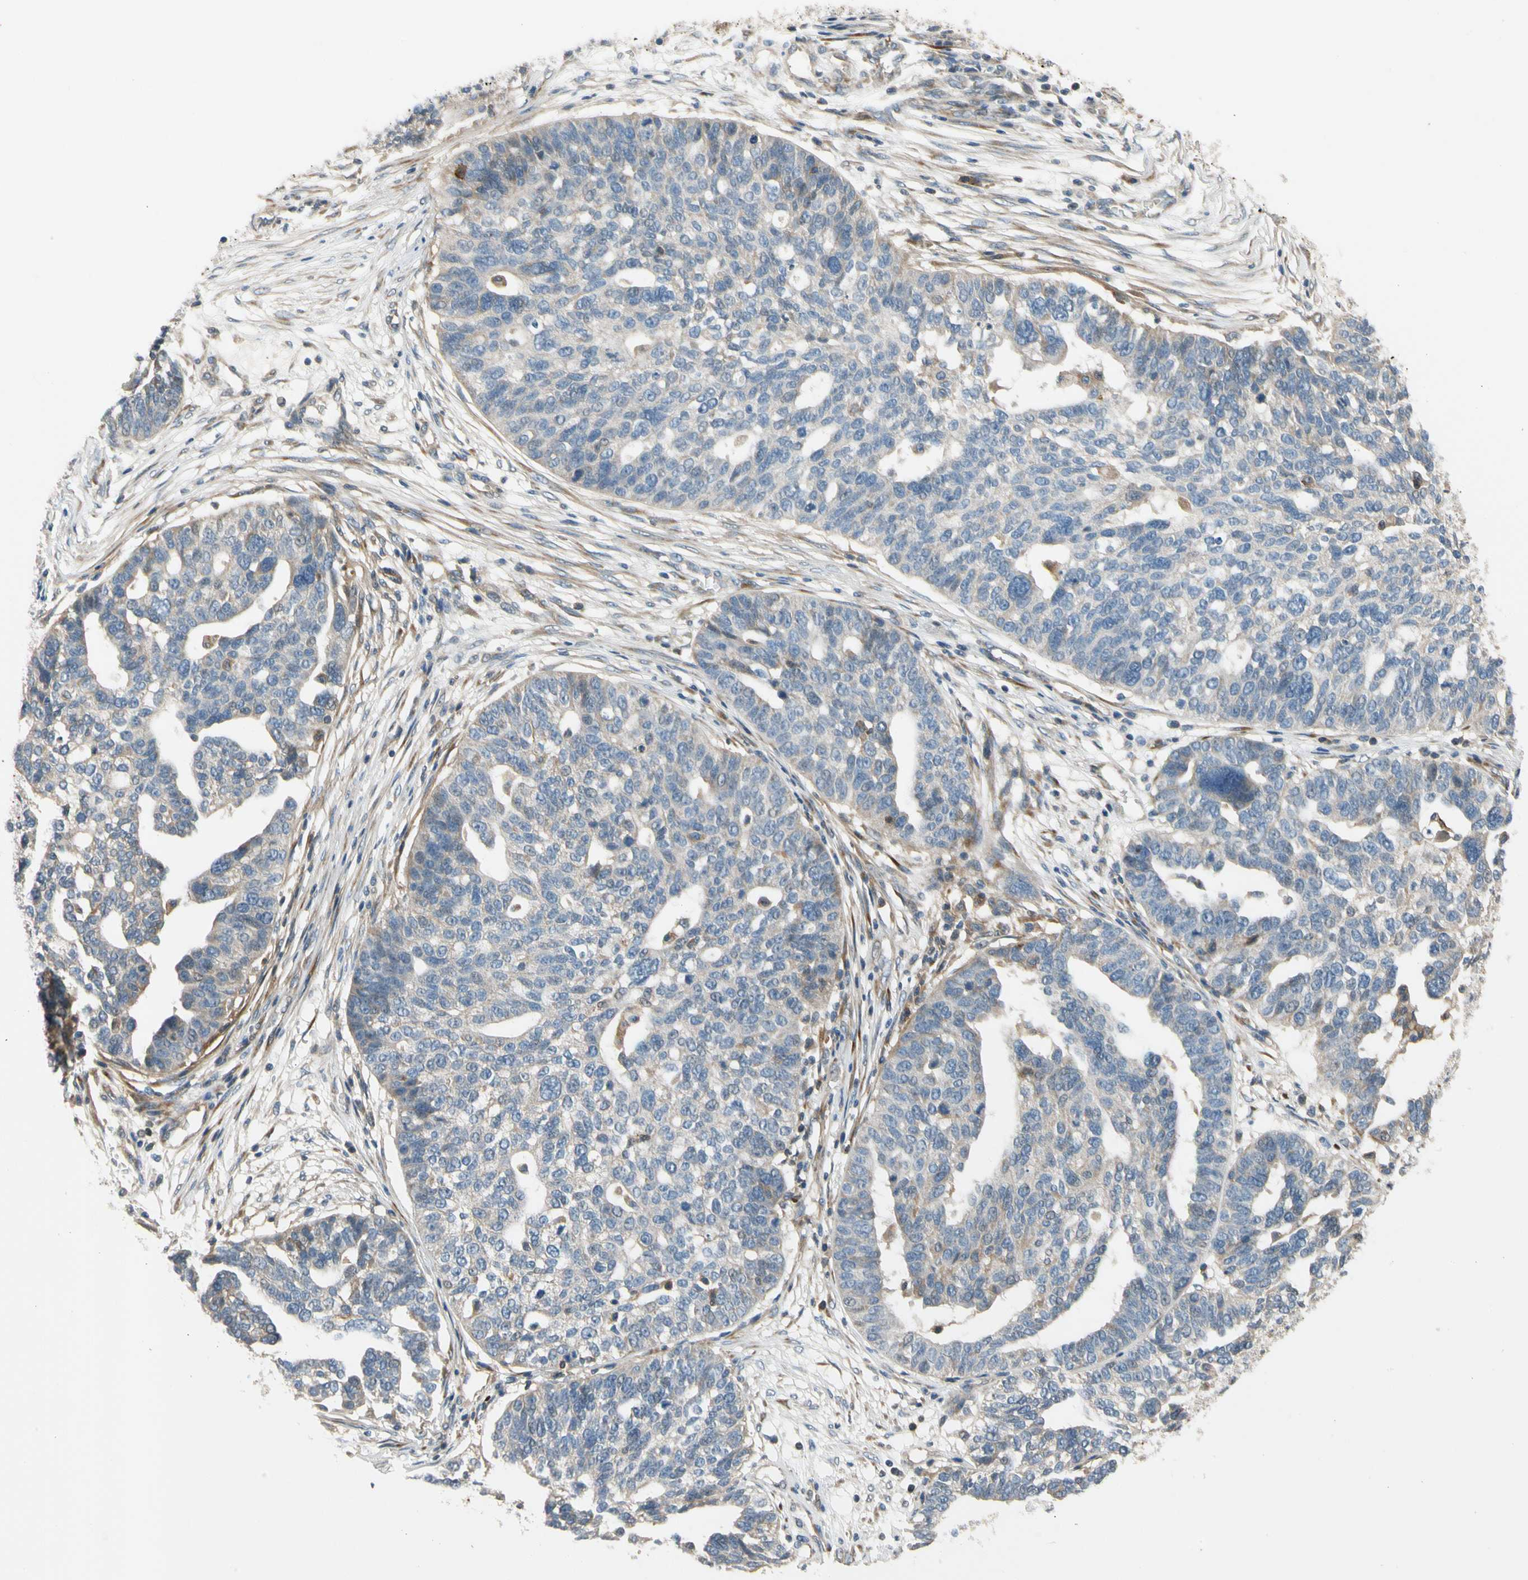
{"staining": {"intensity": "weak", "quantity": "<25%", "location": "cytoplasmic/membranous"}, "tissue": "ovarian cancer", "cell_type": "Tumor cells", "image_type": "cancer", "snomed": [{"axis": "morphology", "description": "Cystadenocarcinoma, serous, NOS"}, {"axis": "topography", "description": "Ovary"}], "caption": "High magnification brightfield microscopy of serous cystadenocarcinoma (ovarian) stained with DAB (brown) and counterstained with hematoxylin (blue): tumor cells show no significant positivity.", "gene": "MST1R", "patient": {"sex": "female", "age": 59}}